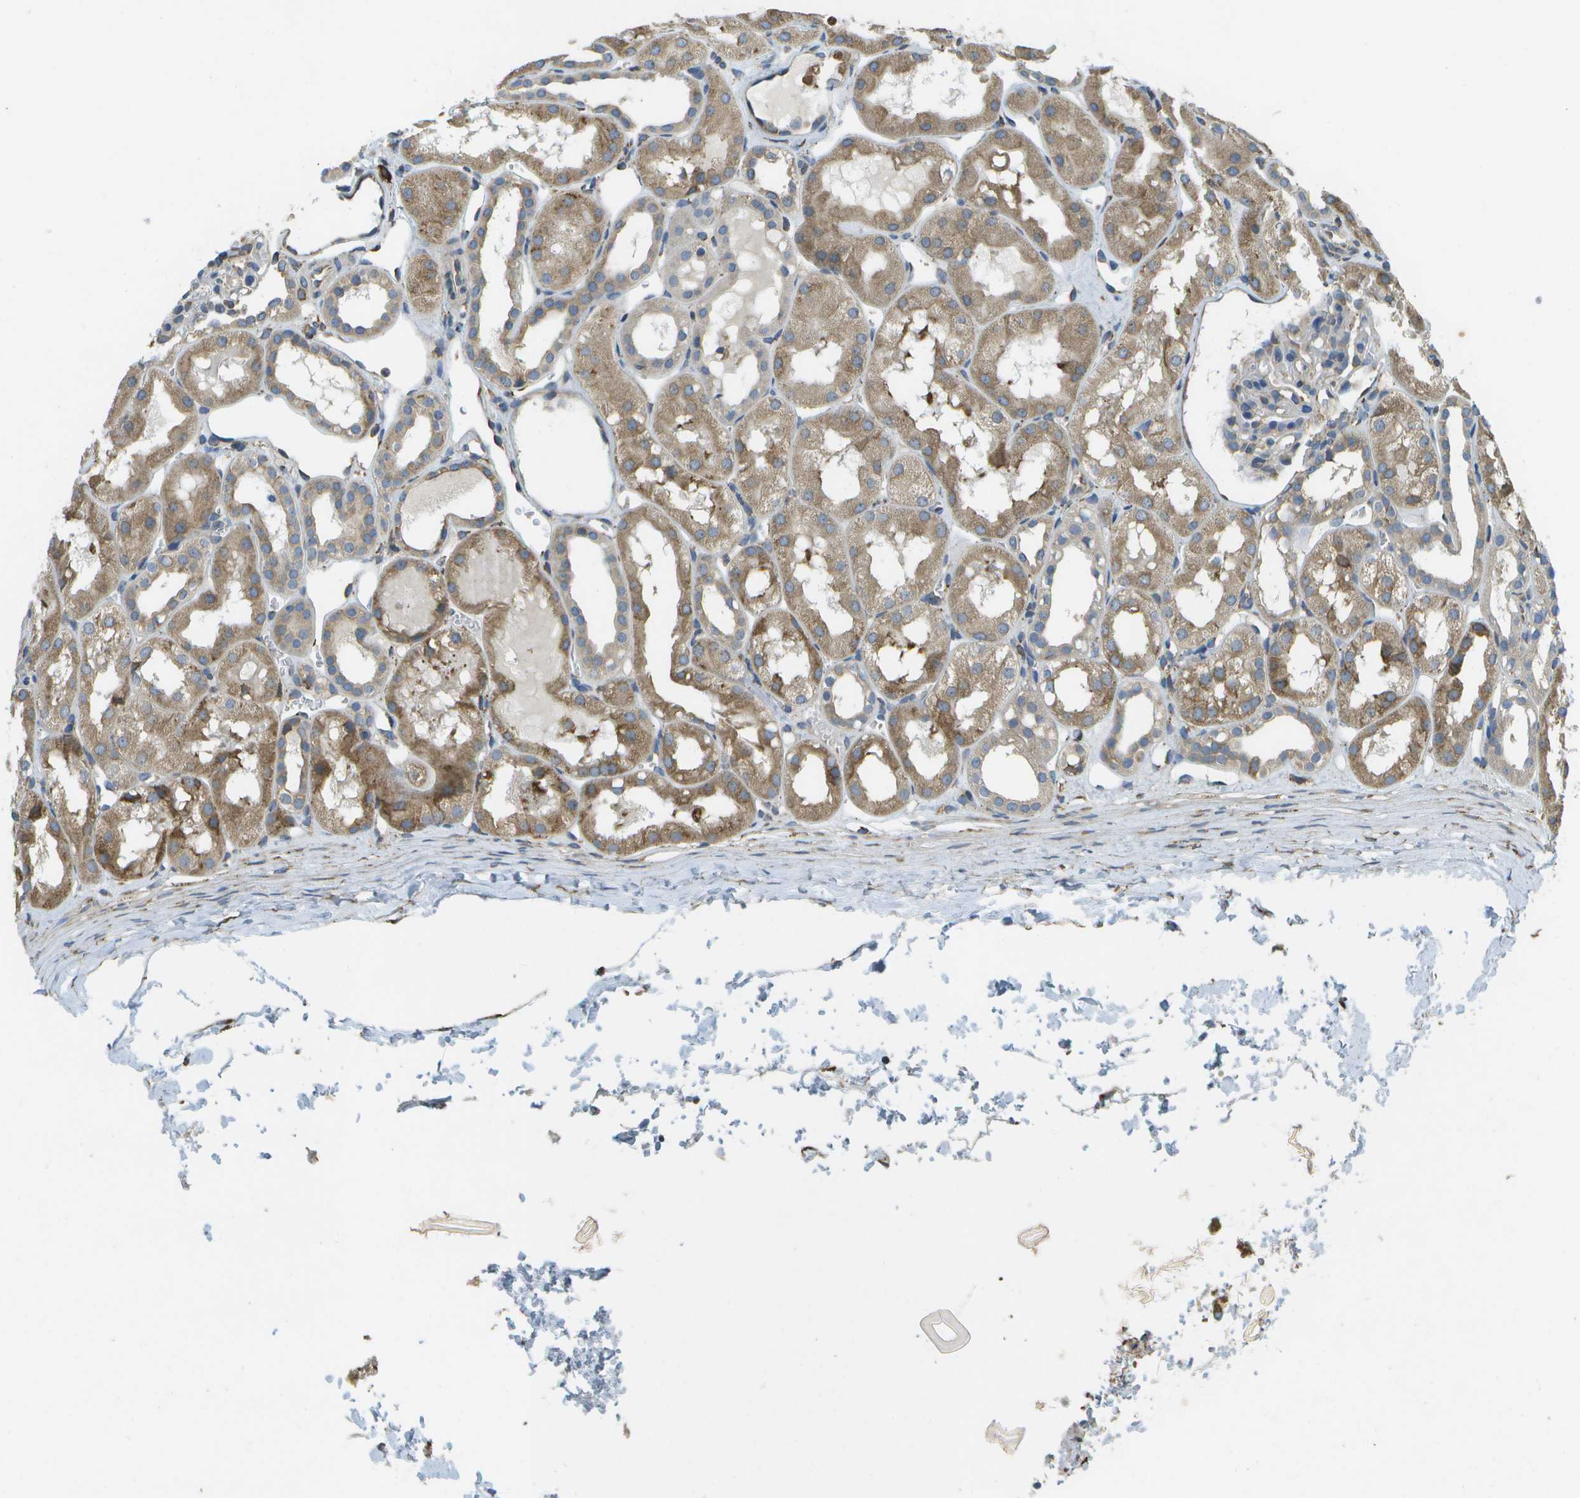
{"staining": {"intensity": "weak", "quantity": "<25%", "location": "cytoplasmic/membranous"}, "tissue": "kidney", "cell_type": "Cells in glomeruli", "image_type": "normal", "snomed": [{"axis": "morphology", "description": "Normal tissue, NOS"}, {"axis": "topography", "description": "Kidney"}, {"axis": "topography", "description": "Urinary bladder"}], "caption": "The histopathology image exhibits no significant staining in cells in glomeruli of kidney.", "gene": "PDIA4", "patient": {"sex": "male", "age": 16}}